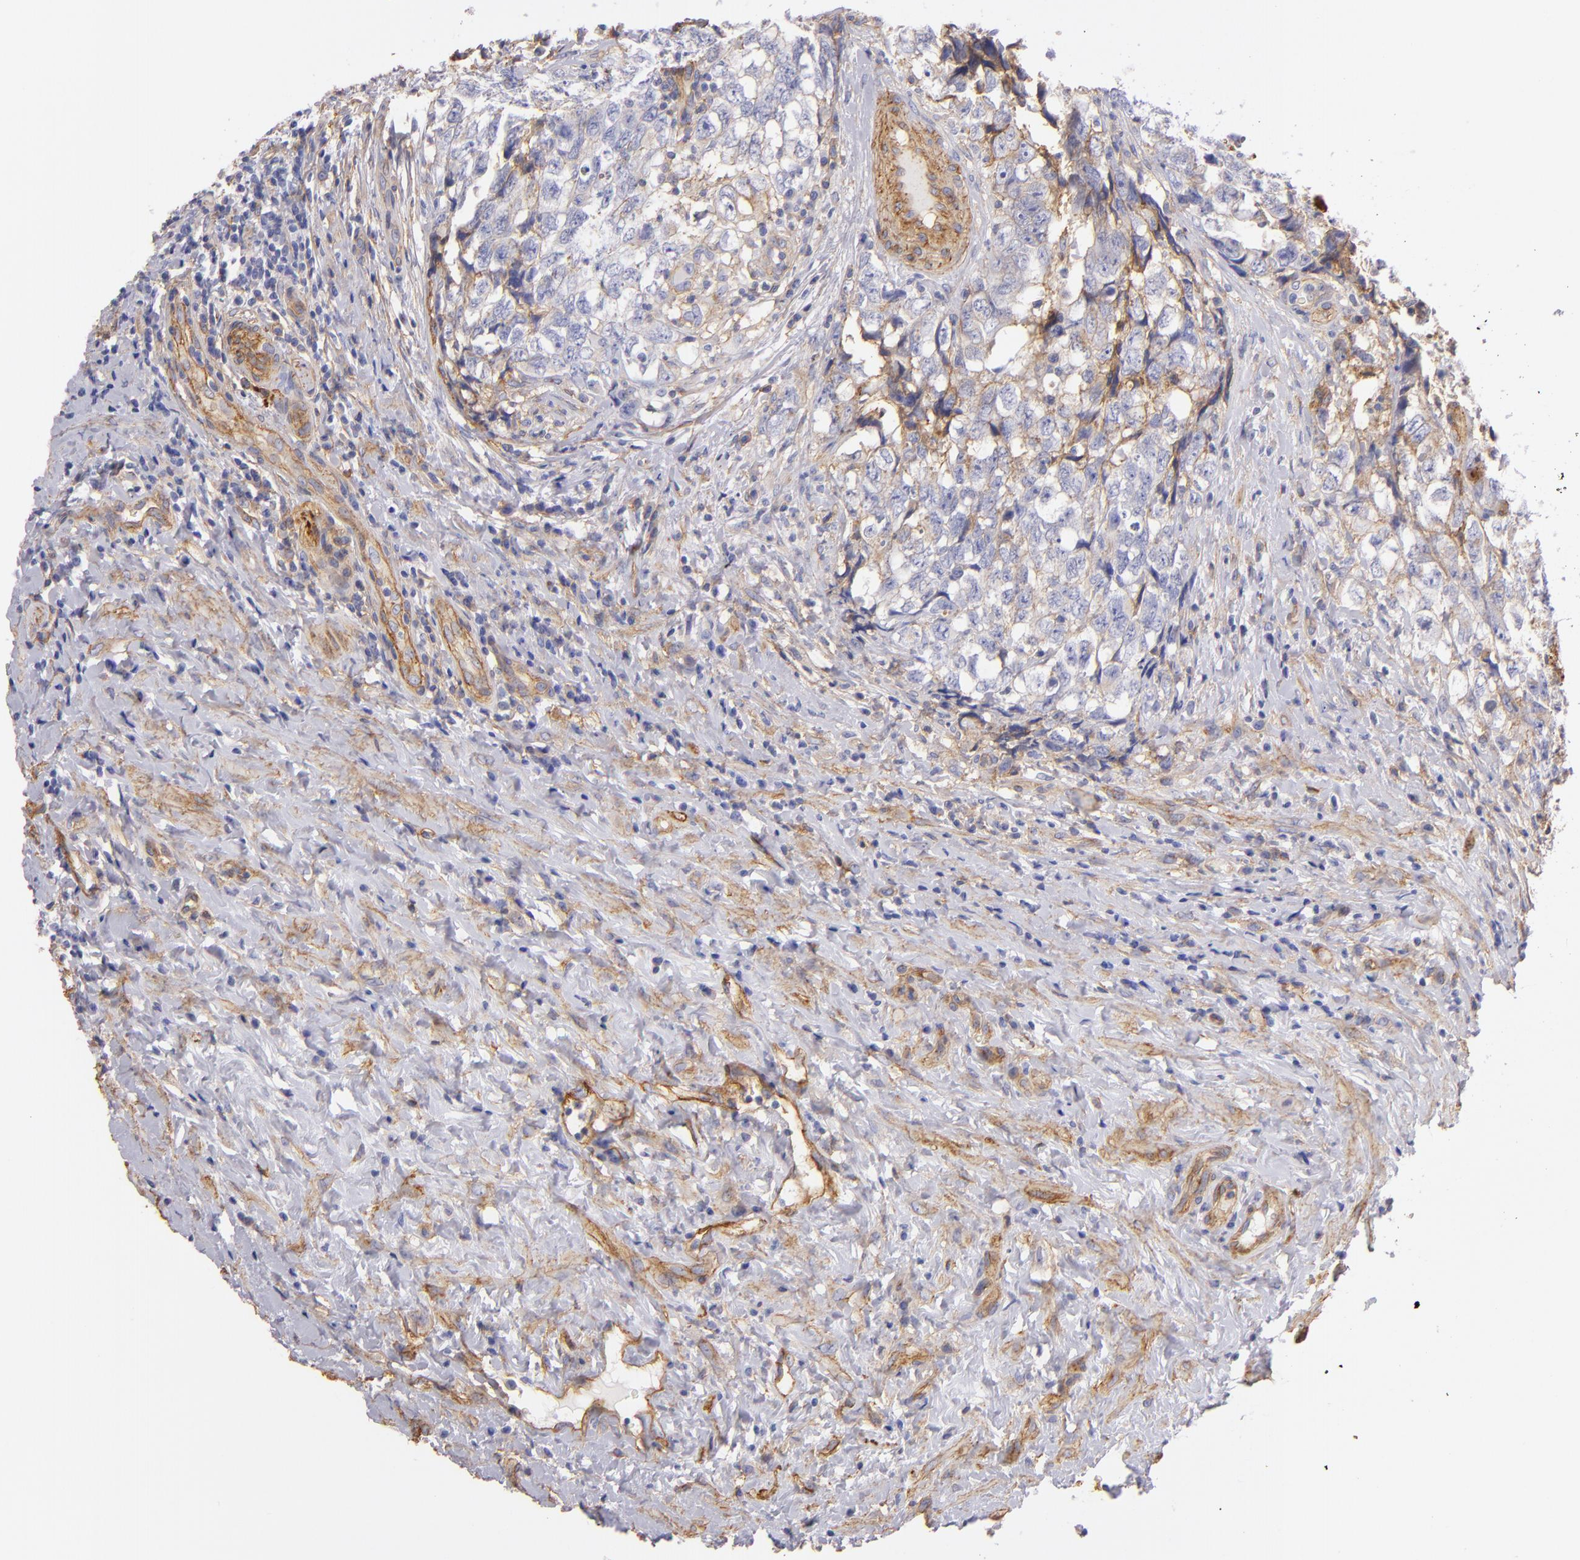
{"staining": {"intensity": "negative", "quantity": "none", "location": "none"}, "tissue": "testis cancer", "cell_type": "Tumor cells", "image_type": "cancer", "snomed": [{"axis": "morphology", "description": "Carcinoma, Embryonal, NOS"}, {"axis": "topography", "description": "Testis"}], "caption": "This is a photomicrograph of immunohistochemistry staining of testis cancer, which shows no staining in tumor cells. (Immunohistochemistry, brightfield microscopy, high magnification).", "gene": "CD151", "patient": {"sex": "male", "age": 31}}